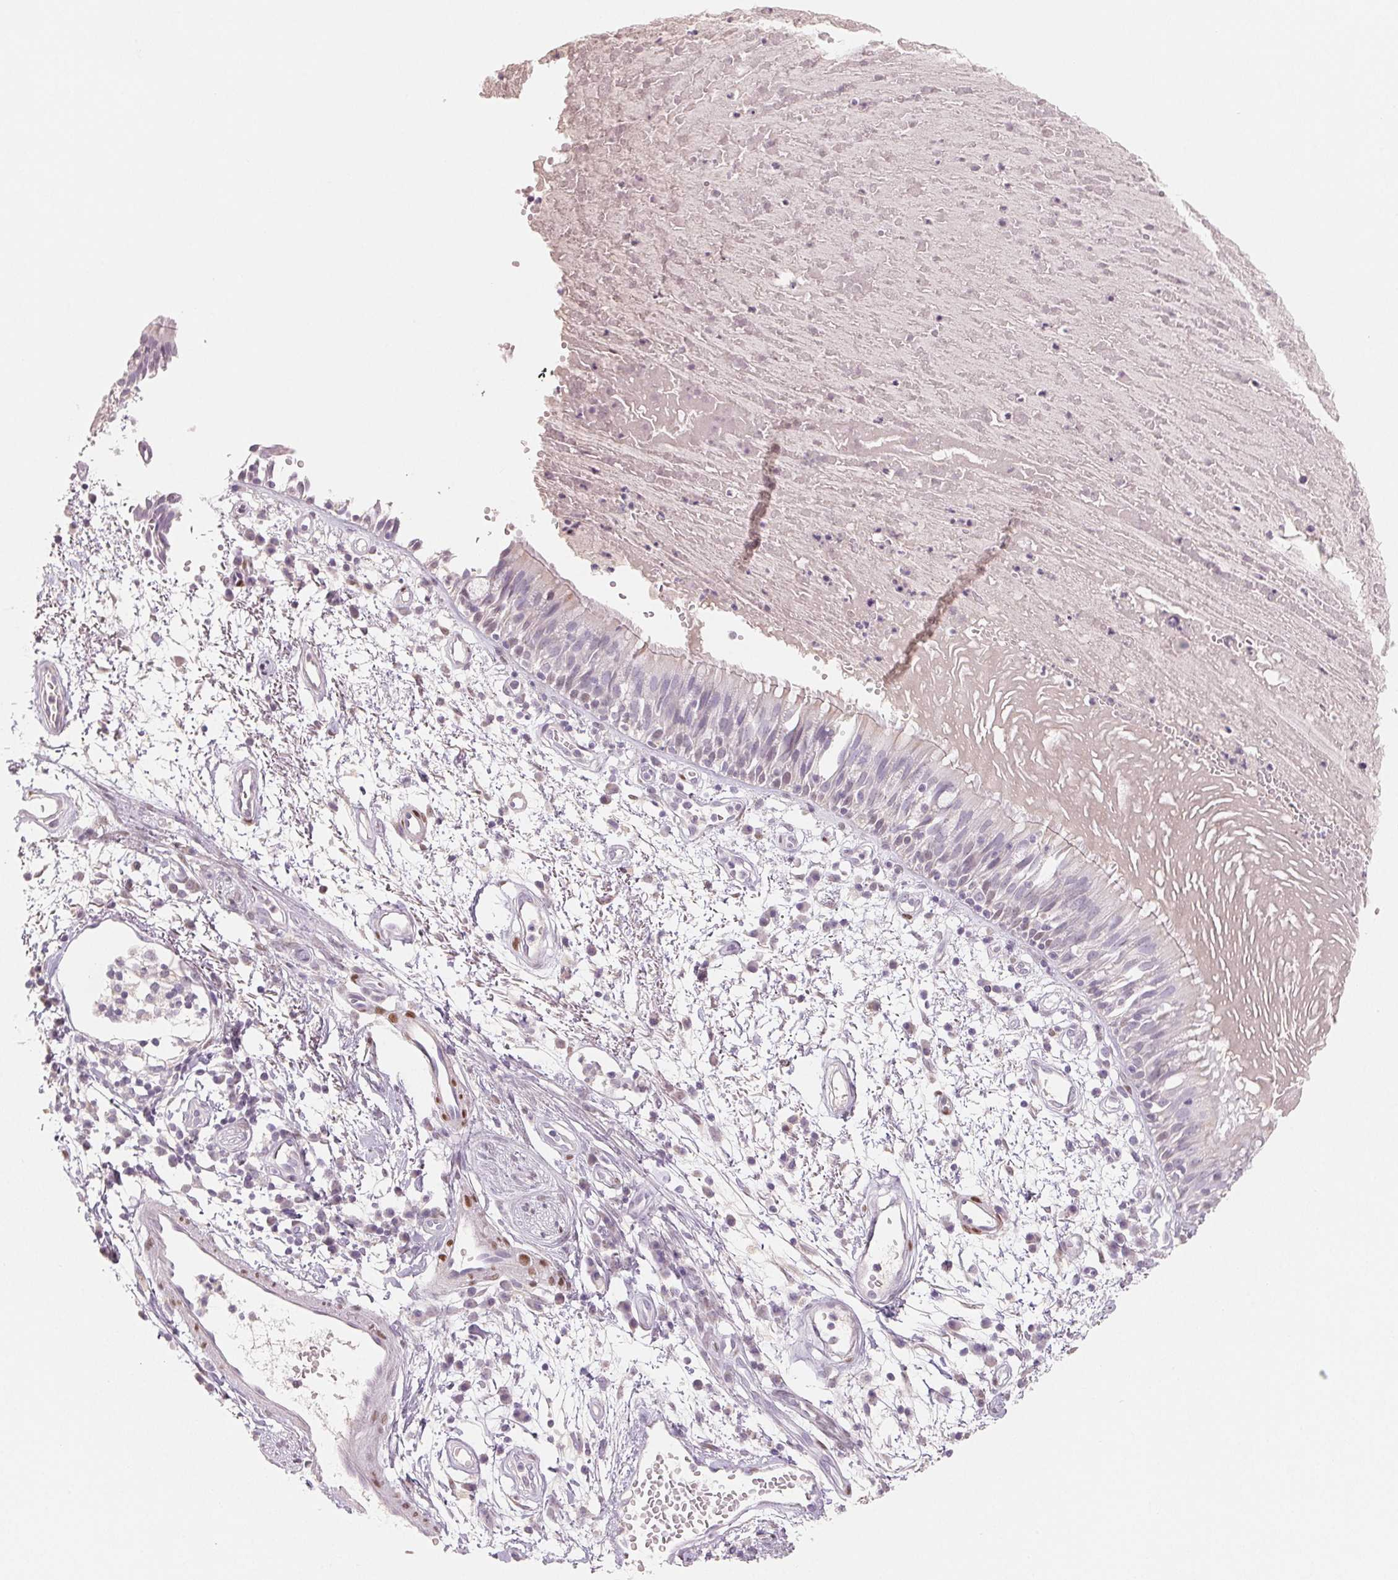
{"staining": {"intensity": "negative", "quantity": "none", "location": "none"}, "tissue": "bronchus", "cell_type": "Respiratory epithelial cells", "image_type": "normal", "snomed": [{"axis": "morphology", "description": "Normal tissue, NOS"}, {"axis": "morphology", "description": "Squamous cell carcinoma, NOS"}, {"axis": "topography", "description": "Cartilage tissue"}, {"axis": "topography", "description": "Bronchus"}, {"axis": "topography", "description": "Lung"}], "caption": "This is a micrograph of IHC staining of benign bronchus, which shows no positivity in respiratory epithelial cells.", "gene": "SMARCD3", "patient": {"sex": "male", "age": 66}}